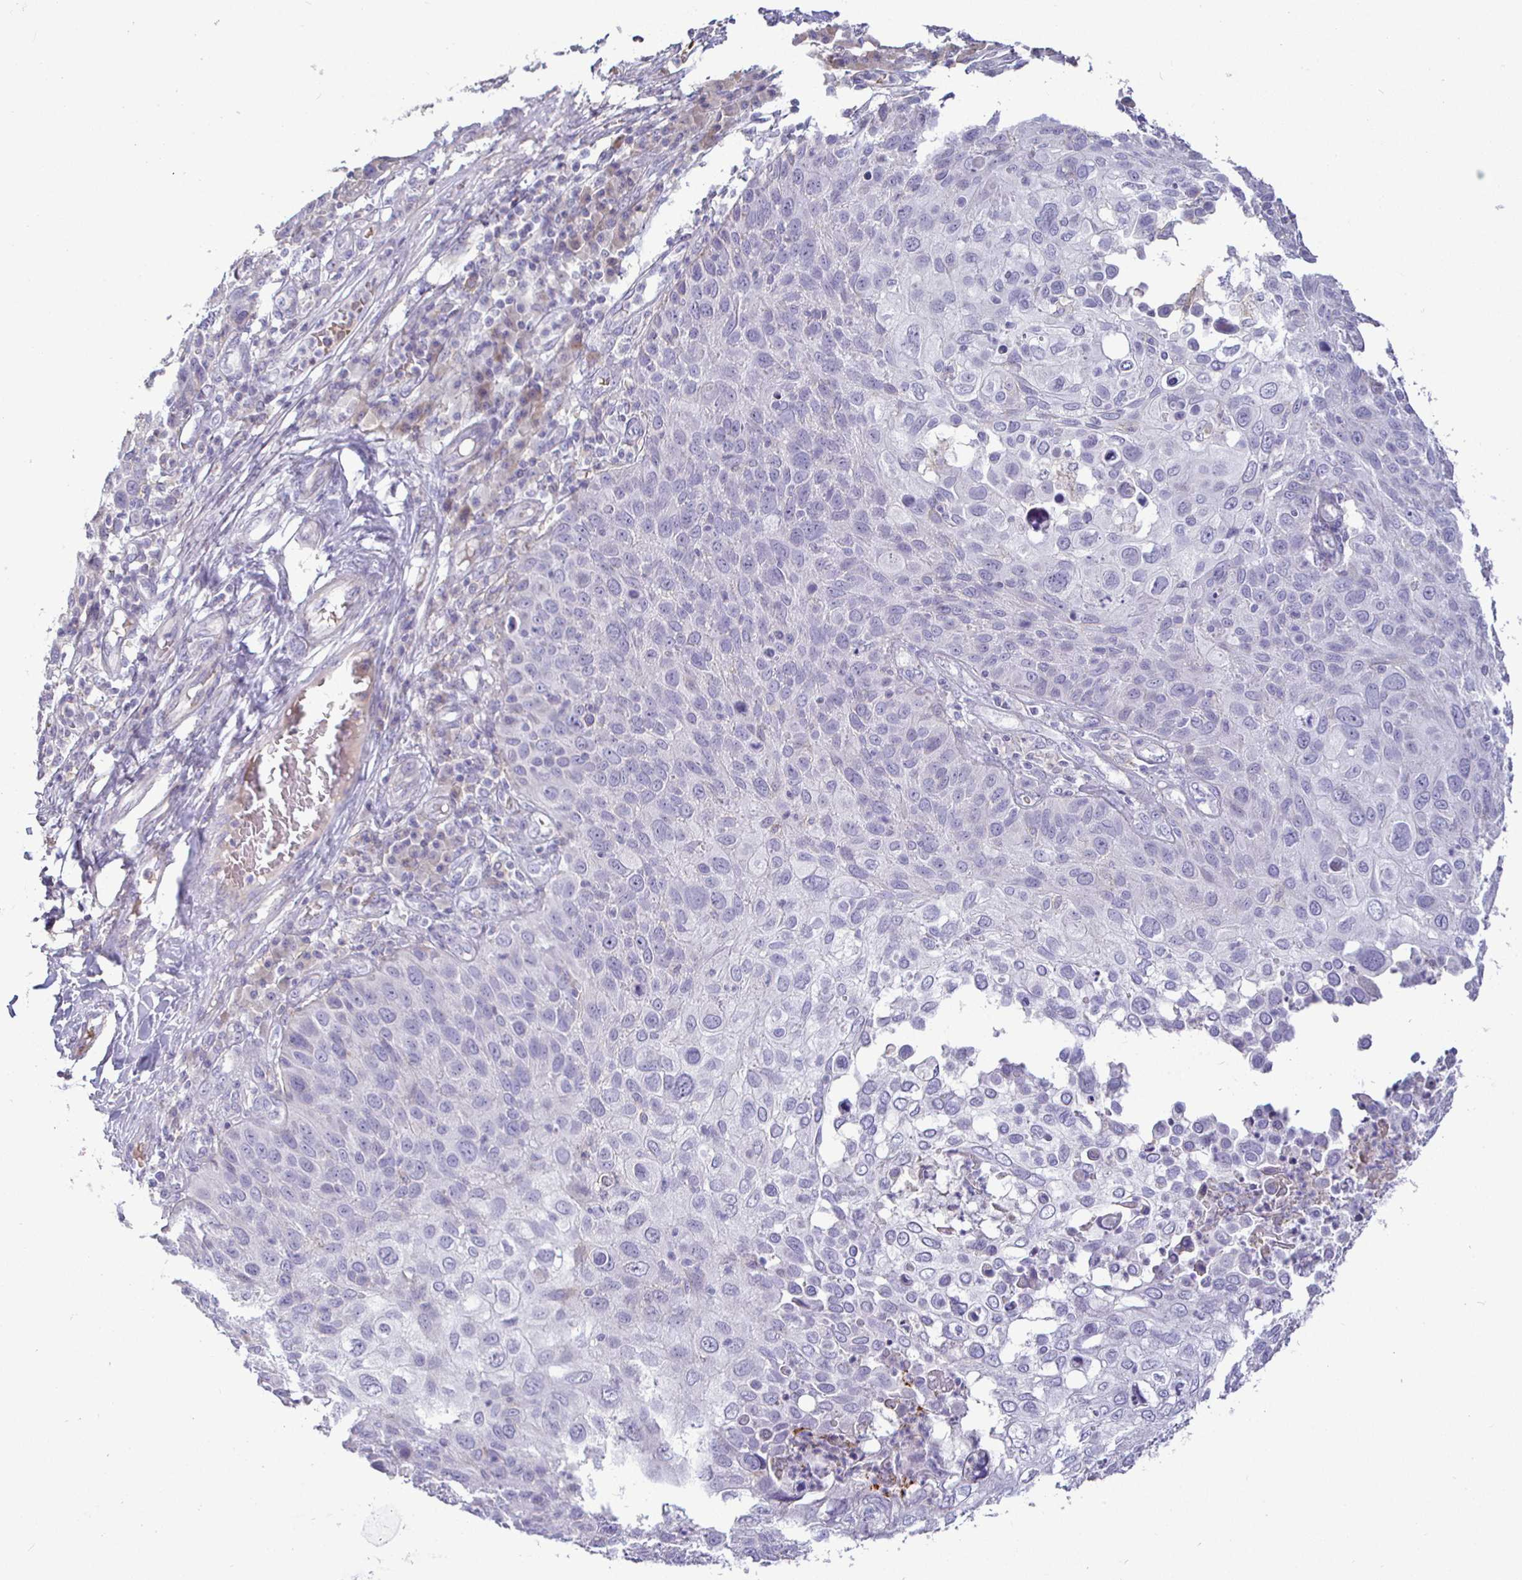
{"staining": {"intensity": "negative", "quantity": "none", "location": "none"}, "tissue": "skin cancer", "cell_type": "Tumor cells", "image_type": "cancer", "snomed": [{"axis": "morphology", "description": "Squamous cell carcinoma, NOS"}, {"axis": "topography", "description": "Skin"}], "caption": "Squamous cell carcinoma (skin) stained for a protein using immunohistochemistry (IHC) demonstrates no expression tumor cells.", "gene": "SIRPA", "patient": {"sex": "male", "age": 87}}